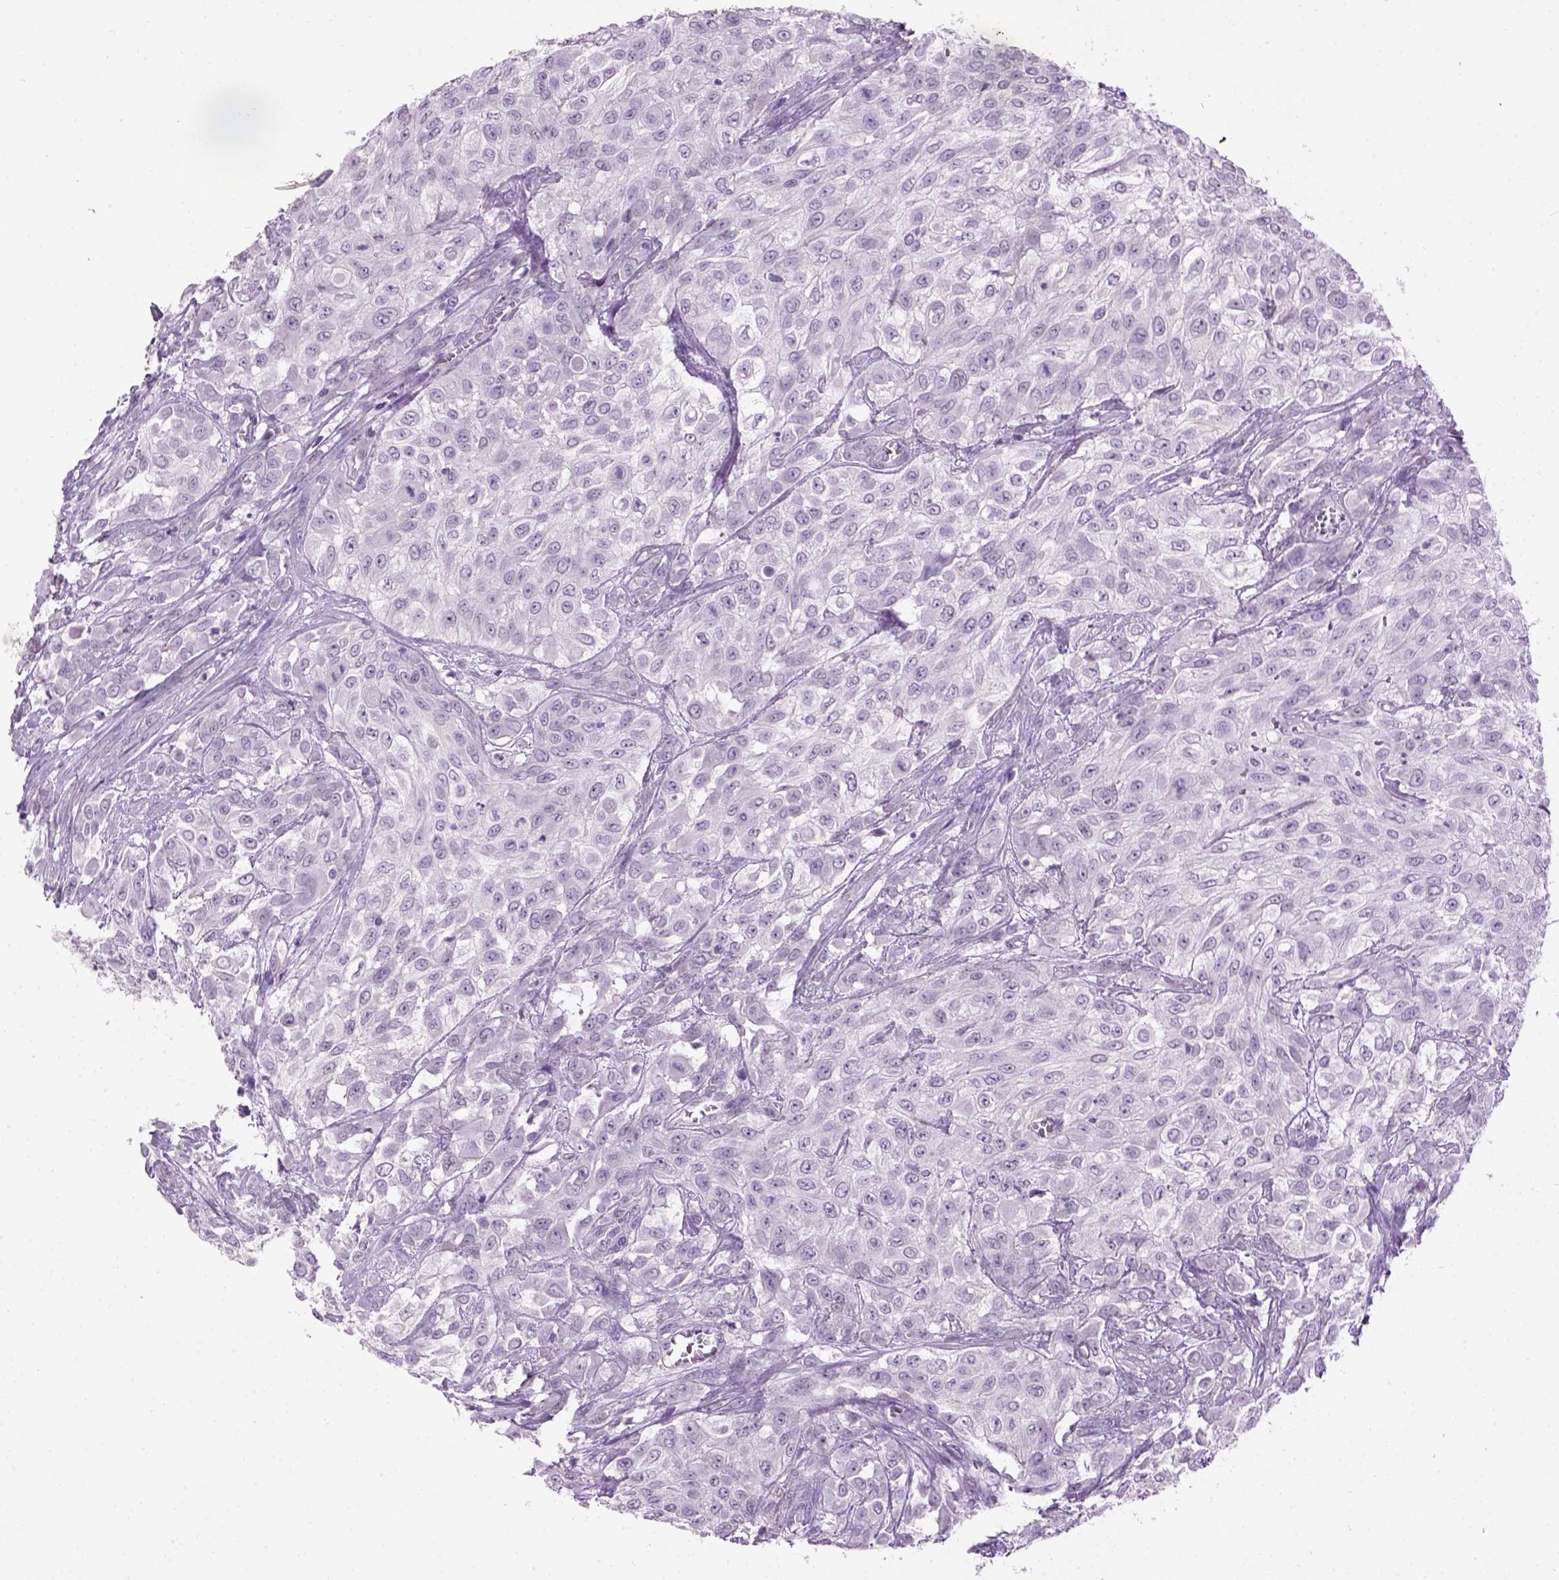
{"staining": {"intensity": "negative", "quantity": "none", "location": "none"}, "tissue": "urothelial cancer", "cell_type": "Tumor cells", "image_type": "cancer", "snomed": [{"axis": "morphology", "description": "Urothelial carcinoma, High grade"}, {"axis": "topography", "description": "Urinary bladder"}], "caption": "IHC micrograph of neoplastic tissue: high-grade urothelial carcinoma stained with DAB exhibits no significant protein expression in tumor cells.", "gene": "GABRB2", "patient": {"sex": "male", "age": 57}}